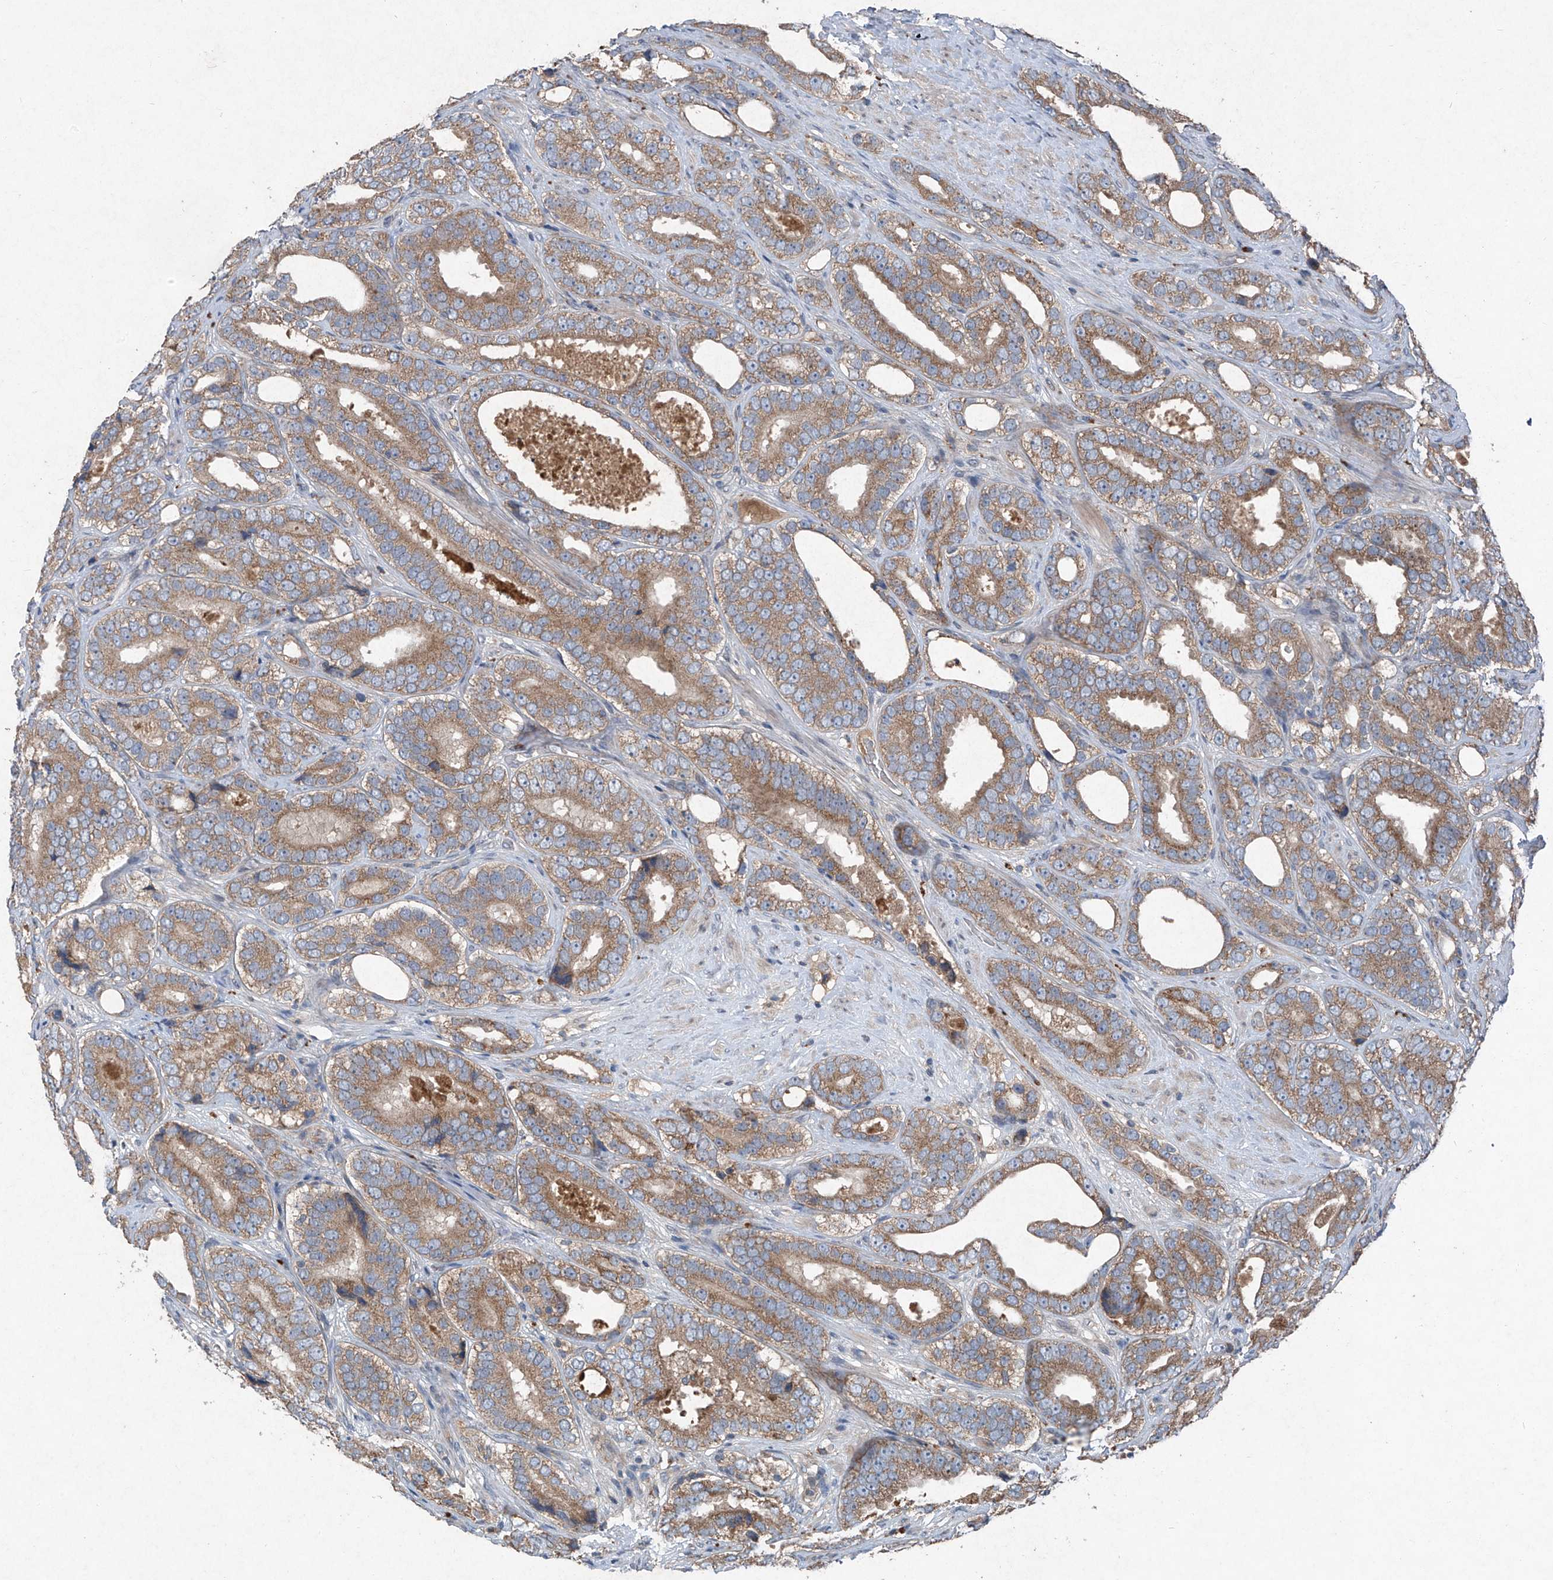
{"staining": {"intensity": "moderate", "quantity": ">75%", "location": "cytoplasmic/membranous"}, "tissue": "prostate cancer", "cell_type": "Tumor cells", "image_type": "cancer", "snomed": [{"axis": "morphology", "description": "Adenocarcinoma, High grade"}, {"axis": "topography", "description": "Prostate"}], "caption": "This micrograph exhibits prostate high-grade adenocarcinoma stained with immunohistochemistry to label a protein in brown. The cytoplasmic/membranous of tumor cells show moderate positivity for the protein. Nuclei are counter-stained blue.", "gene": "FOXRED2", "patient": {"sex": "male", "age": 56}}